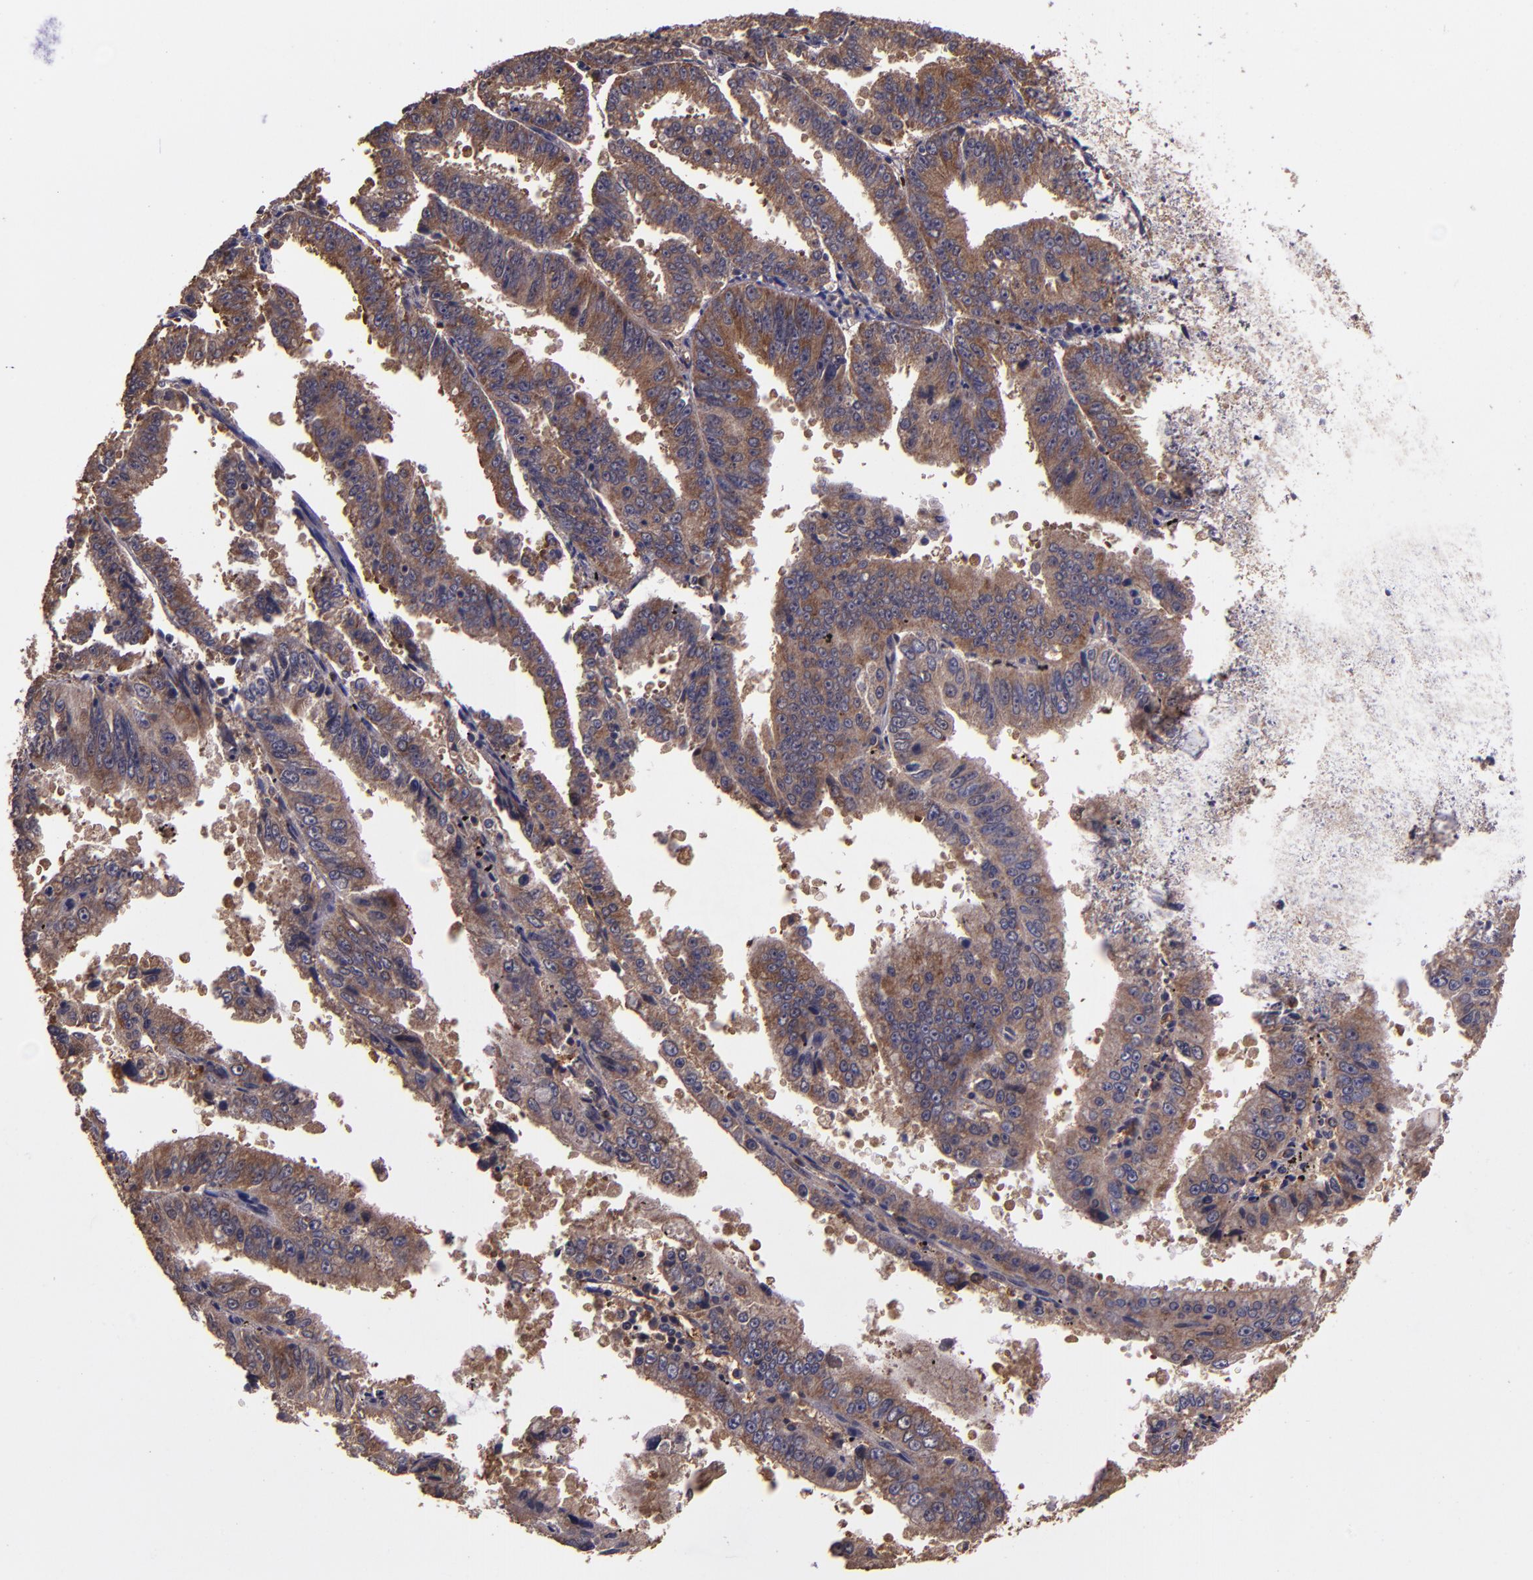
{"staining": {"intensity": "strong", "quantity": ">75%", "location": "cytoplasmic/membranous"}, "tissue": "endometrial cancer", "cell_type": "Tumor cells", "image_type": "cancer", "snomed": [{"axis": "morphology", "description": "Adenocarcinoma, NOS"}, {"axis": "topography", "description": "Endometrium"}], "caption": "Adenocarcinoma (endometrial) stained with DAB immunohistochemistry (IHC) displays high levels of strong cytoplasmic/membranous positivity in about >75% of tumor cells.", "gene": "USP51", "patient": {"sex": "female", "age": 66}}